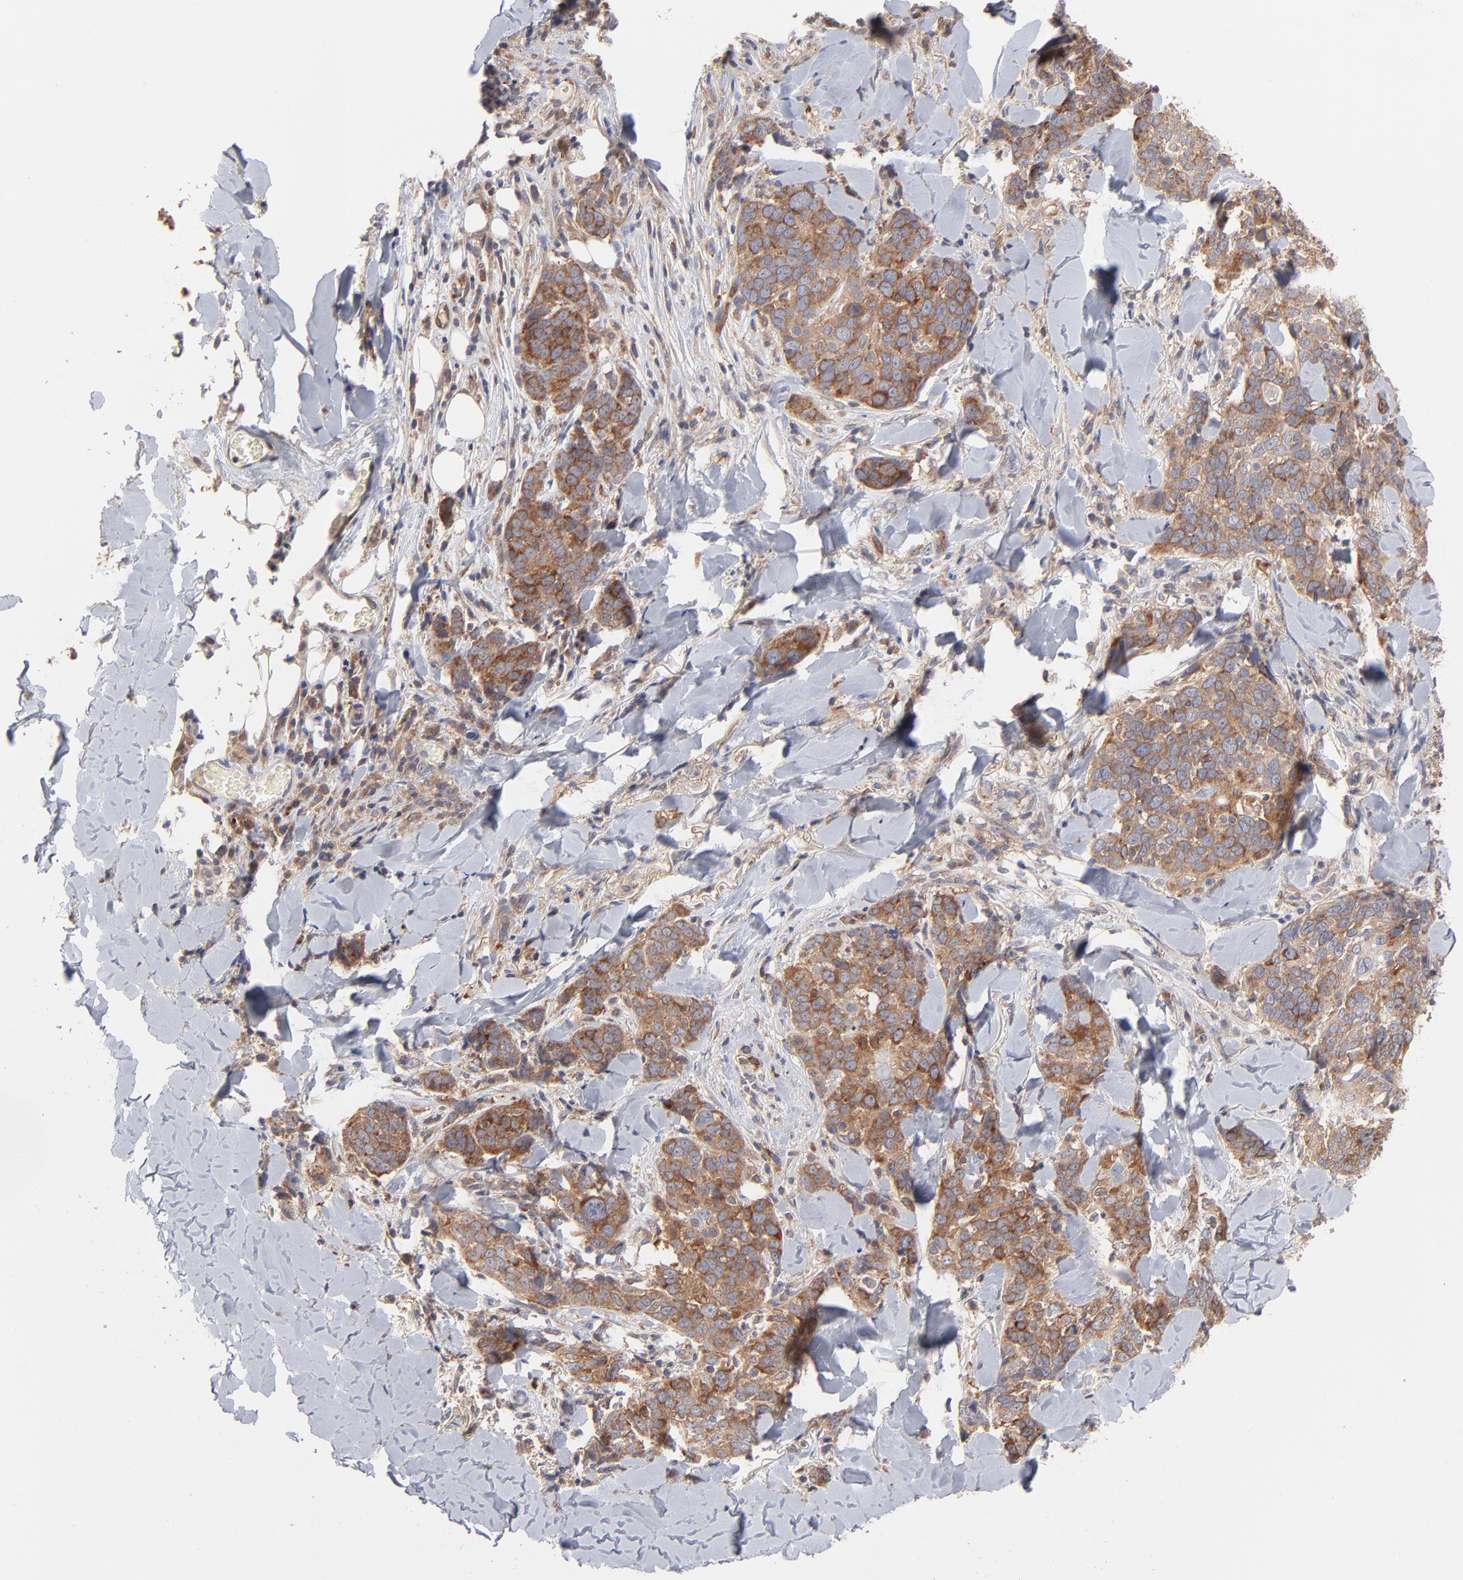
{"staining": {"intensity": "moderate", "quantity": ">75%", "location": "cytoplasmic/membranous"}, "tissue": "skin cancer", "cell_type": "Tumor cells", "image_type": "cancer", "snomed": [{"axis": "morphology", "description": "Normal tissue, NOS"}, {"axis": "morphology", "description": "Squamous cell carcinoma, NOS"}, {"axis": "topography", "description": "Skin"}], "caption": "Human skin cancer (squamous cell carcinoma) stained with a brown dye reveals moderate cytoplasmic/membranous positive staining in about >75% of tumor cells.", "gene": "IVNS1ABP", "patient": {"sex": "female", "age": 83}}